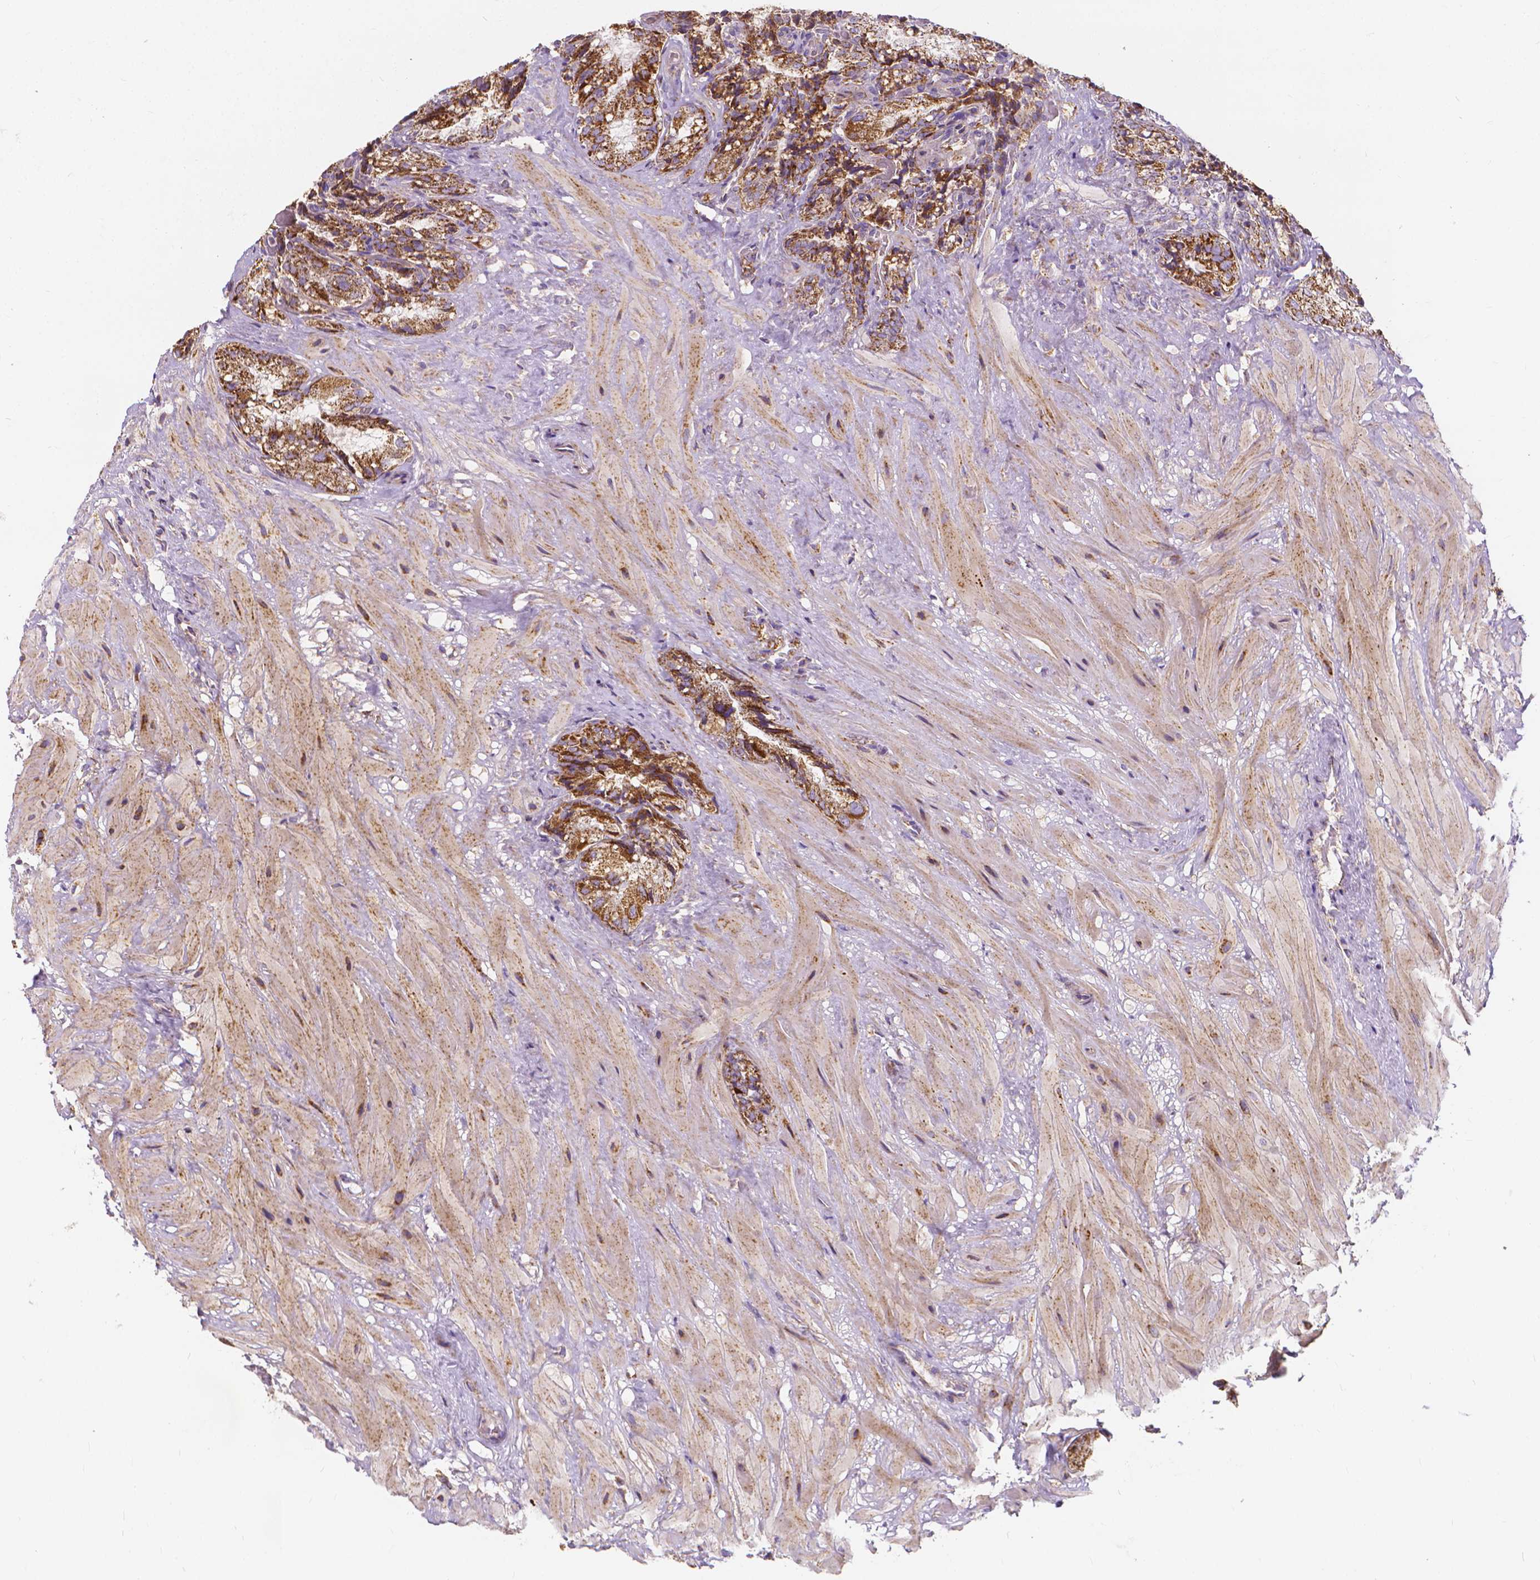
{"staining": {"intensity": "moderate", "quantity": ">75%", "location": "cytoplasmic/membranous"}, "tissue": "seminal vesicle", "cell_type": "Glandular cells", "image_type": "normal", "snomed": [{"axis": "morphology", "description": "Normal tissue, NOS"}, {"axis": "topography", "description": "Seminal veicle"}], "caption": "Protein analysis of normal seminal vesicle shows moderate cytoplasmic/membranous expression in approximately >75% of glandular cells. Using DAB (3,3'-diaminobenzidine) (brown) and hematoxylin (blue) stains, captured at high magnification using brightfield microscopy.", "gene": "SNCAIP", "patient": {"sex": "male", "age": 57}}